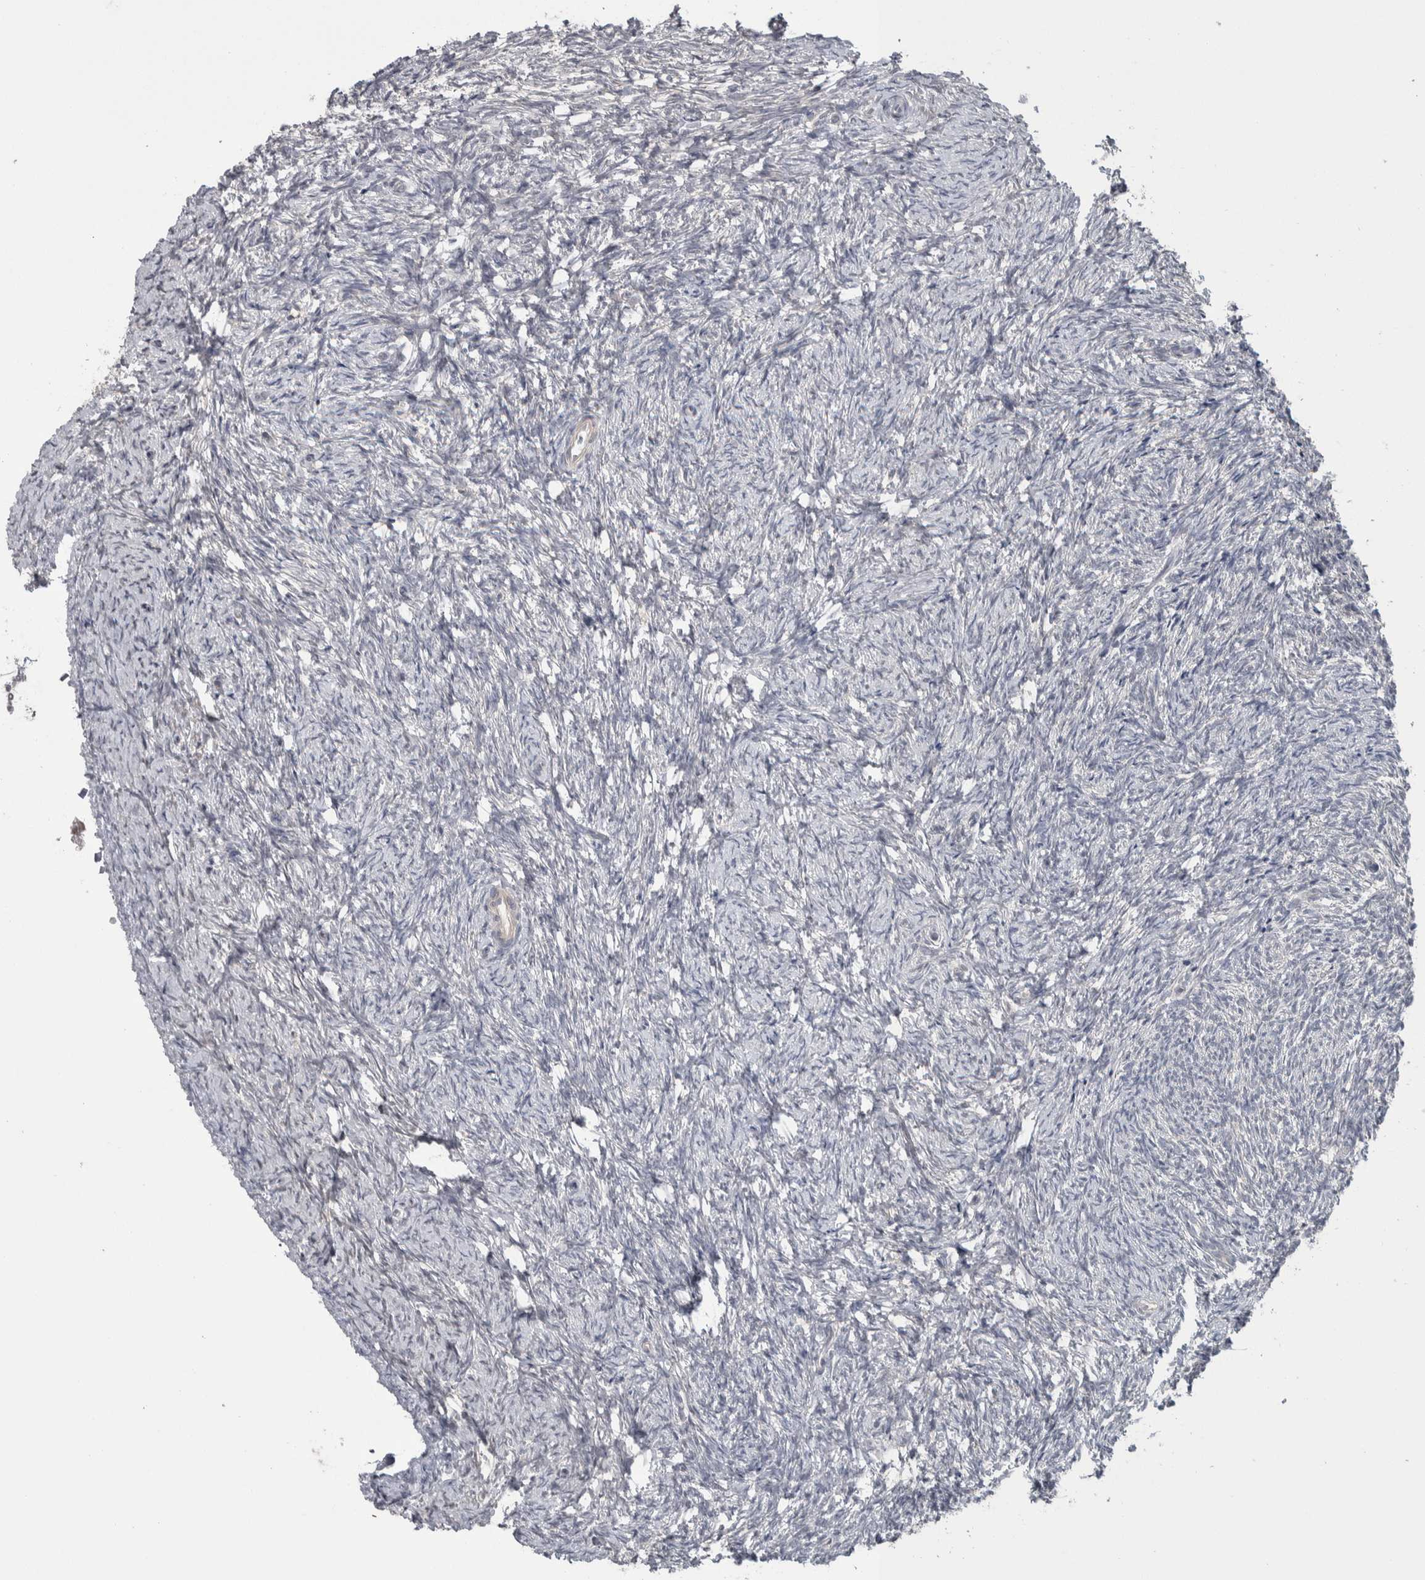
{"staining": {"intensity": "negative", "quantity": "none", "location": "none"}, "tissue": "ovary", "cell_type": "Ovarian stroma cells", "image_type": "normal", "snomed": [{"axis": "morphology", "description": "Normal tissue, NOS"}, {"axis": "topography", "description": "Ovary"}], "caption": "This is an immunohistochemistry (IHC) image of benign human ovary. There is no staining in ovarian stroma cells.", "gene": "CUL2", "patient": {"sex": "female", "age": 41}}